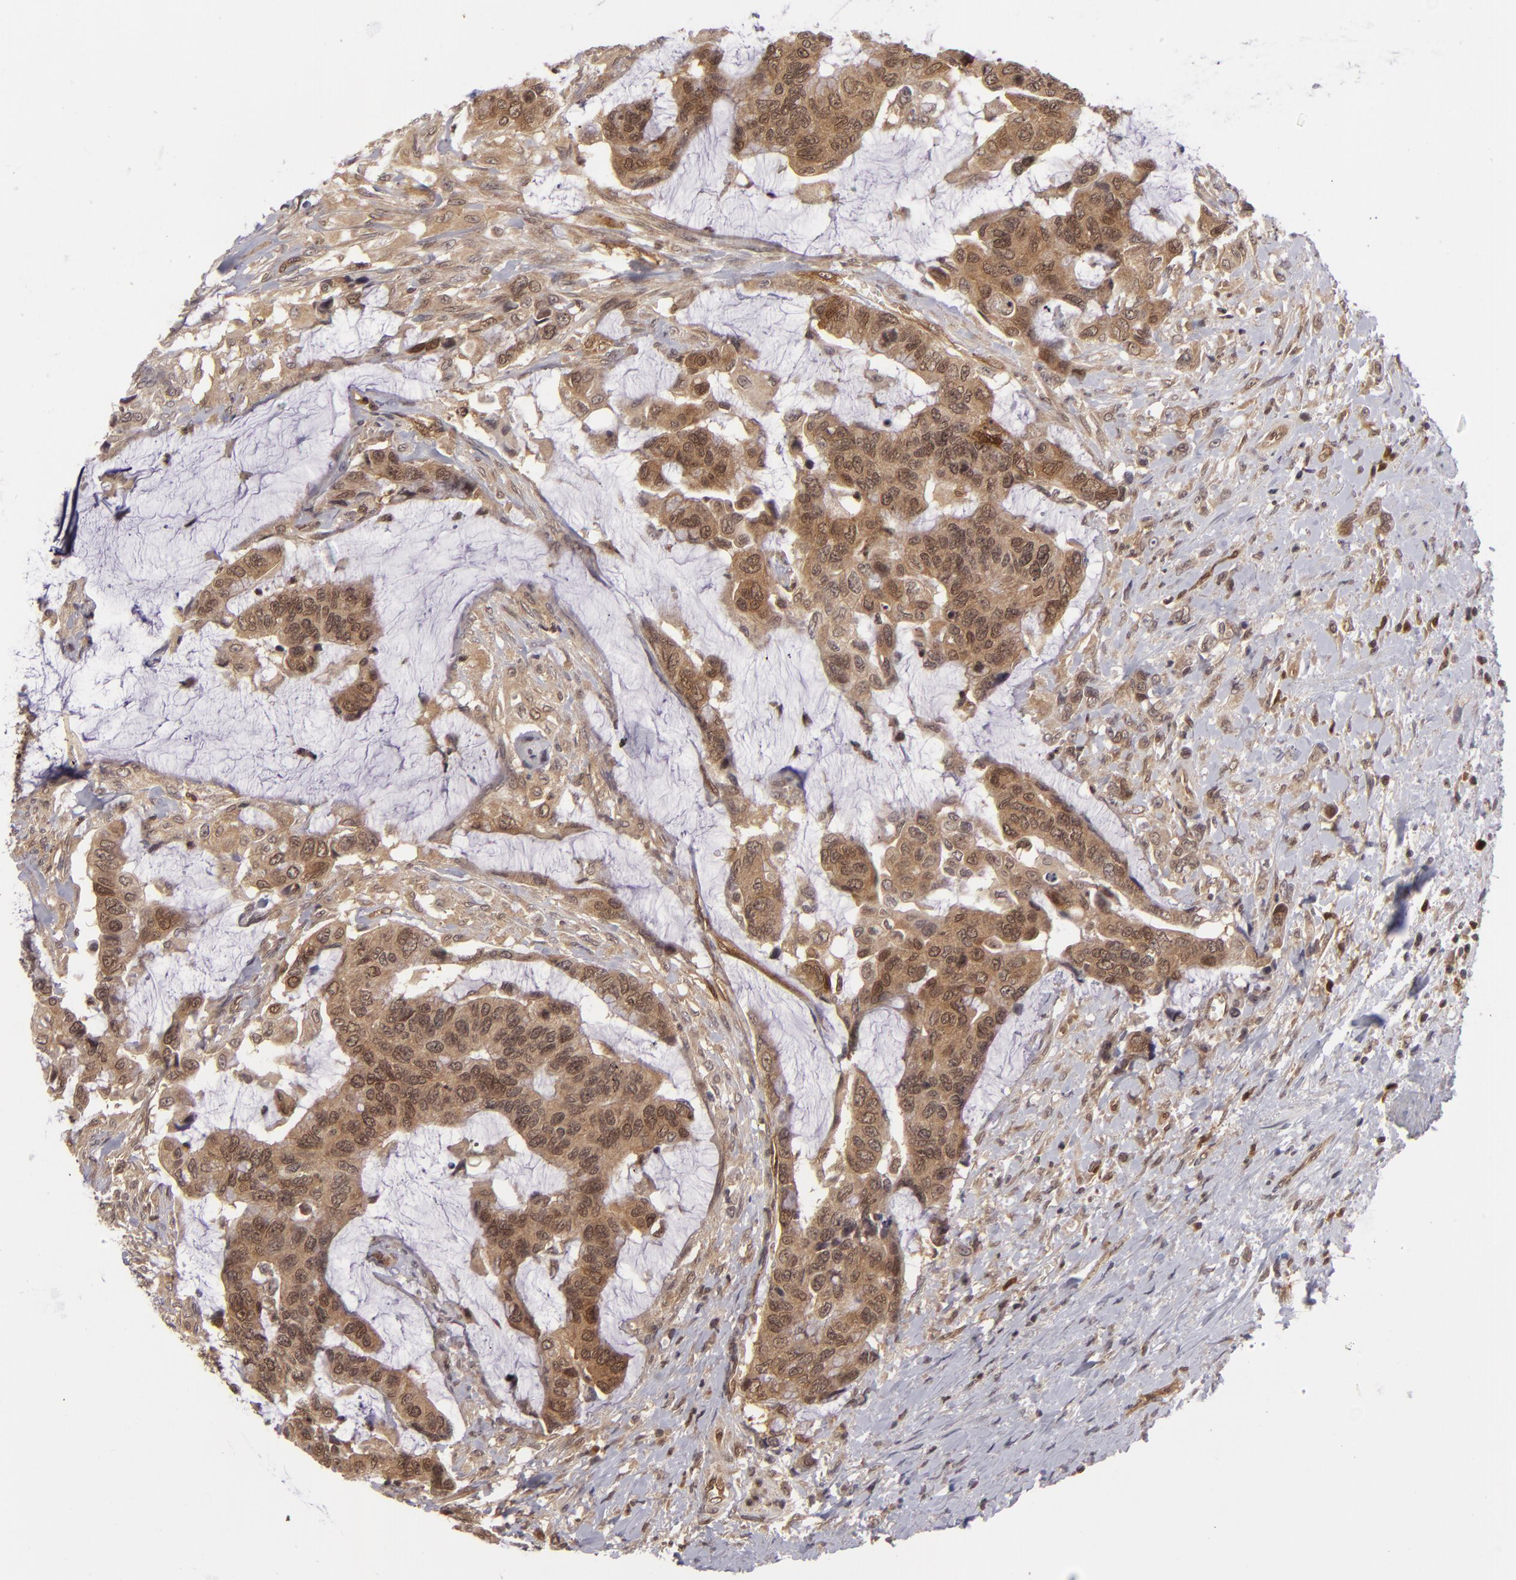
{"staining": {"intensity": "moderate", "quantity": ">75%", "location": "cytoplasmic/membranous"}, "tissue": "colorectal cancer", "cell_type": "Tumor cells", "image_type": "cancer", "snomed": [{"axis": "morphology", "description": "Adenocarcinoma, NOS"}, {"axis": "topography", "description": "Rectum"}], "caption": "This is a micrograph of IHC staining of colorectal cancer, which shows moderate staining in the cytoplasmic/membranous of tumor cells.", "gene": "ZBTB33", "patient": {"sex": "female", "age": 59}}